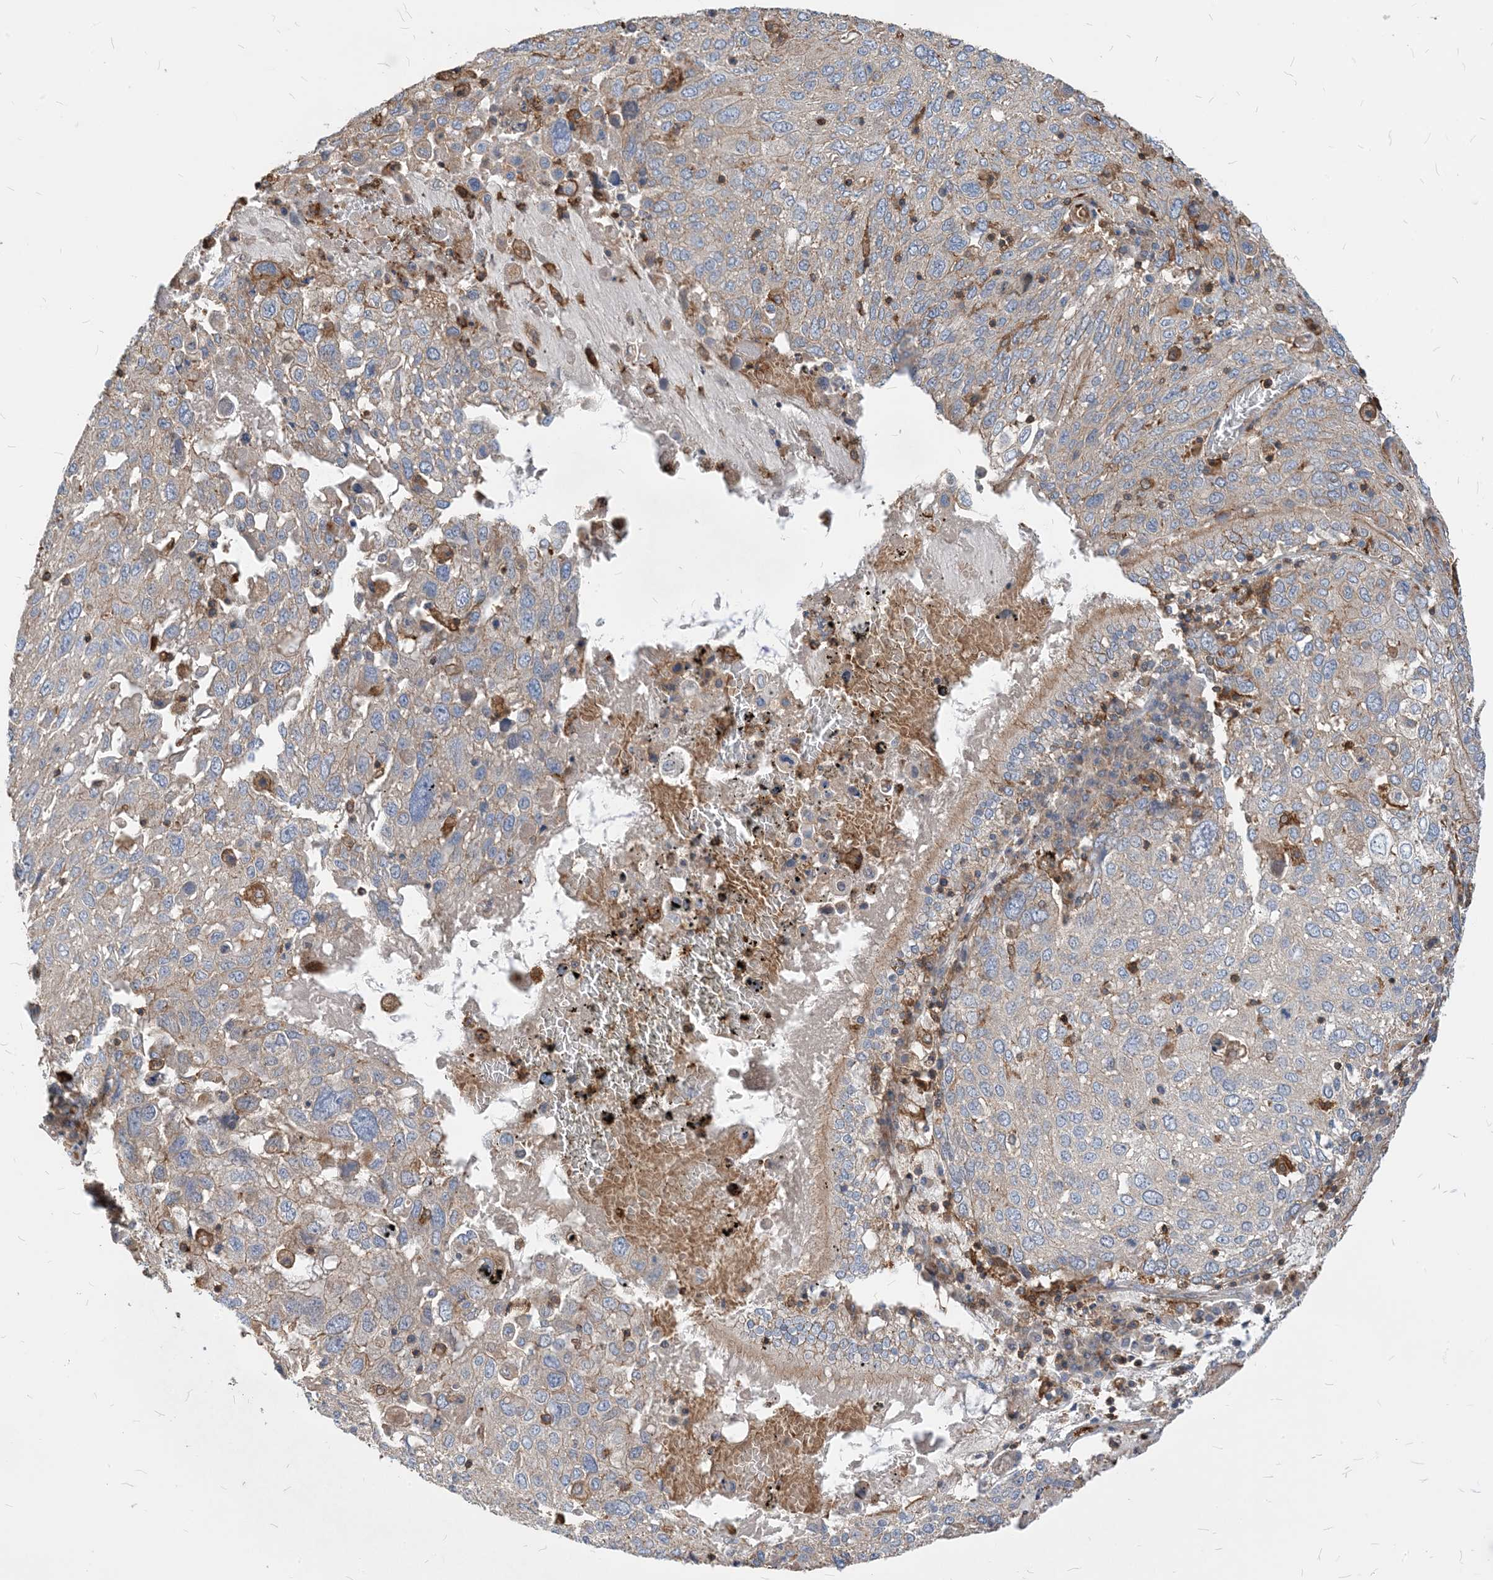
{"staining": {"intensity": "negative", "quantity": "none", "location": "none"}, "tissue": "lung cancer", "cell_type": "Tumor cells", "image_type": "cancer", "snomed": [{"axis": "morphology", "description": "Squamous cell carcinoma, NOS"}, {"axis": "topography", "description": "Lung"}], "caption": "Immunohistochemistry (IHC) of human squamous cell carcinoma (lung) demonstrates no expression in tumor cells.", "gene": "PARVG", "patient": {"sex": "male", "age": 65}}